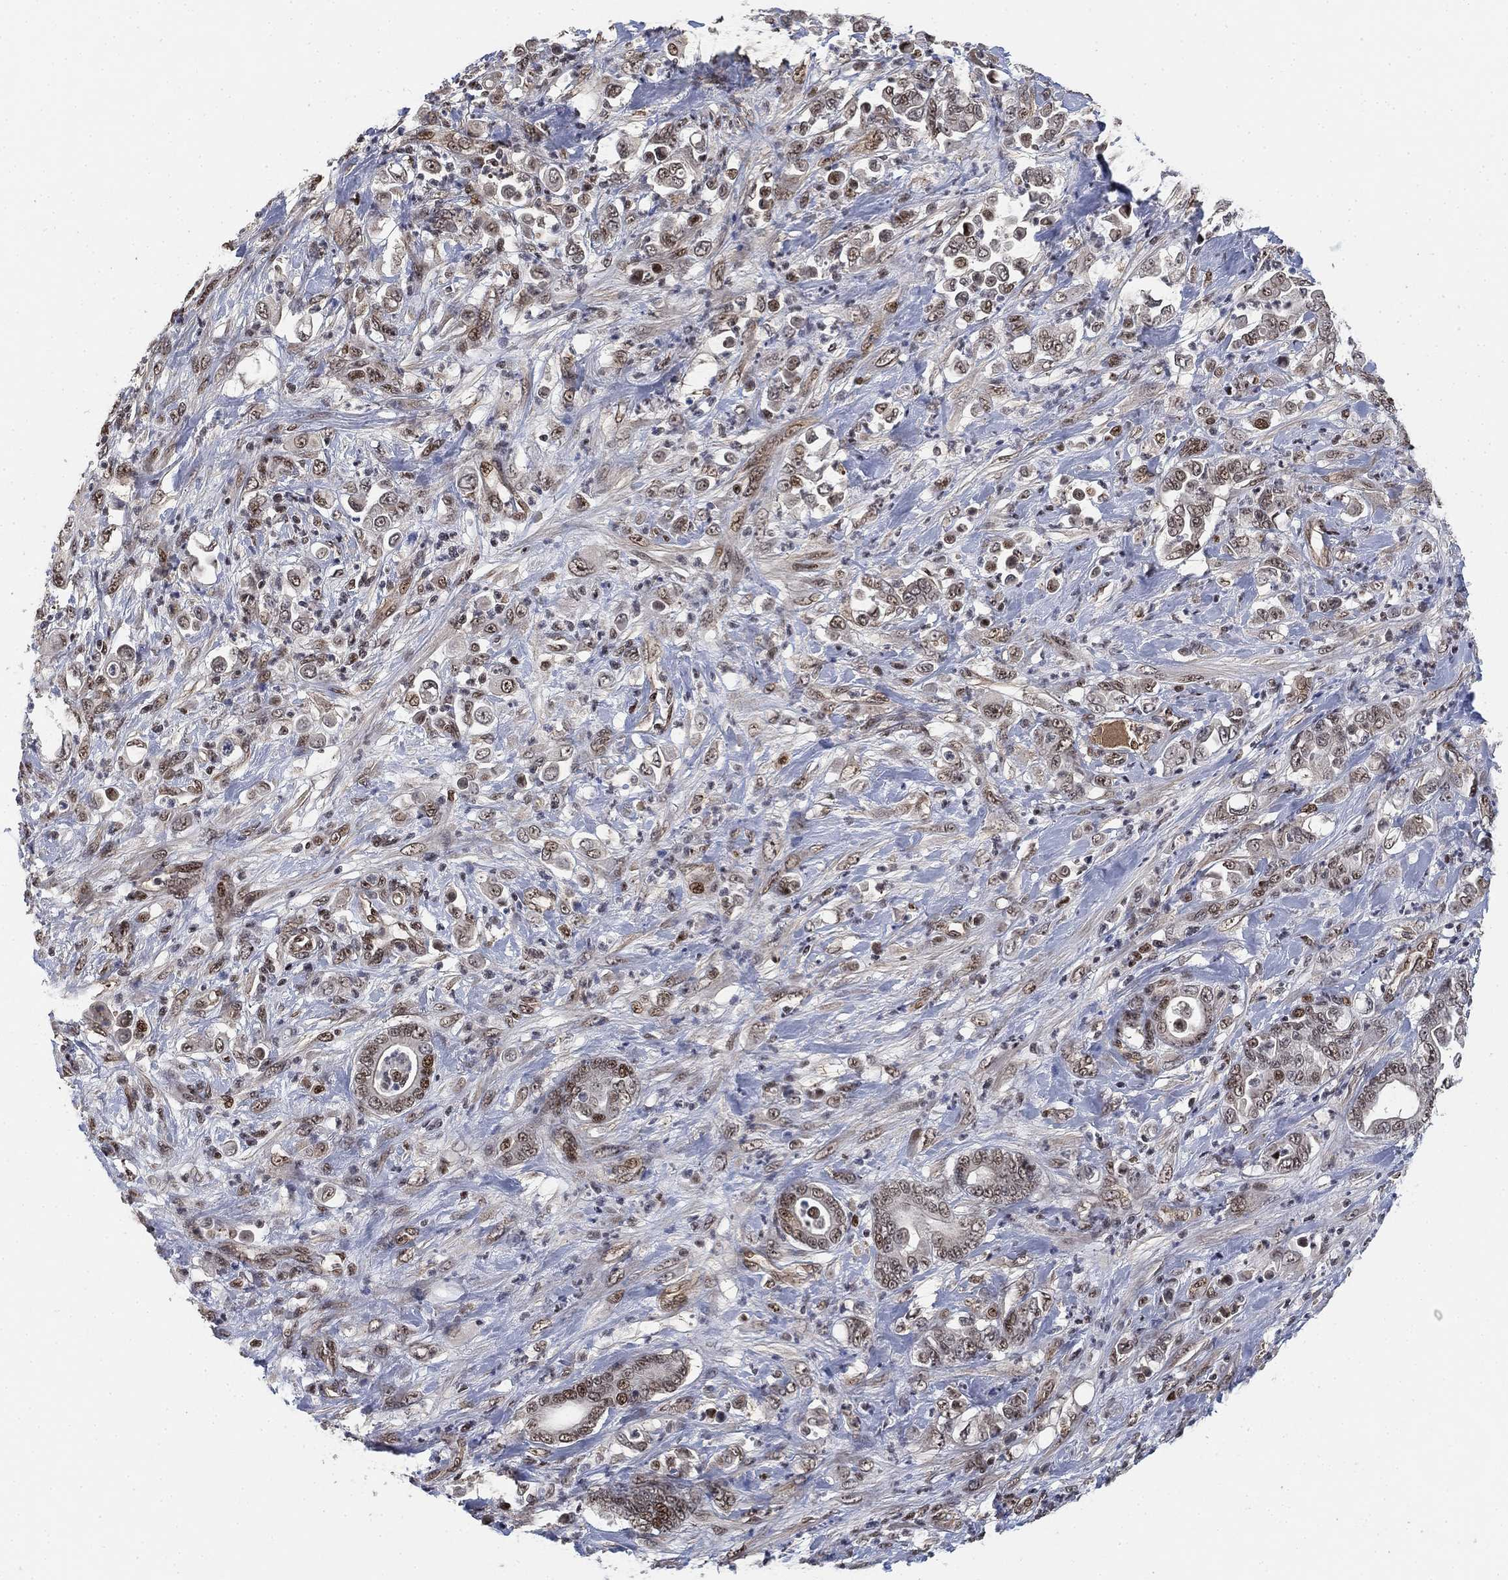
{"staining": {"intensity": "moderate", "quantity": "<25%", "location": "nuclear"}, "tissue": "stomach cancer", "cell_type": "Tumor cells", "image_type": "cancer", "snomed": [{"axis": "morphology", "description": "Adenocarcinoma, NOS"}, {"axis": "topography", "description": "Stomach"}], "caption": "Moderate nuclear staining for a protein is present in approximately <25% of tumor cells of stomach cancer using IHC.", "gene": "ZSCAN30", "patient": {"sex": "female", "age": 79}}